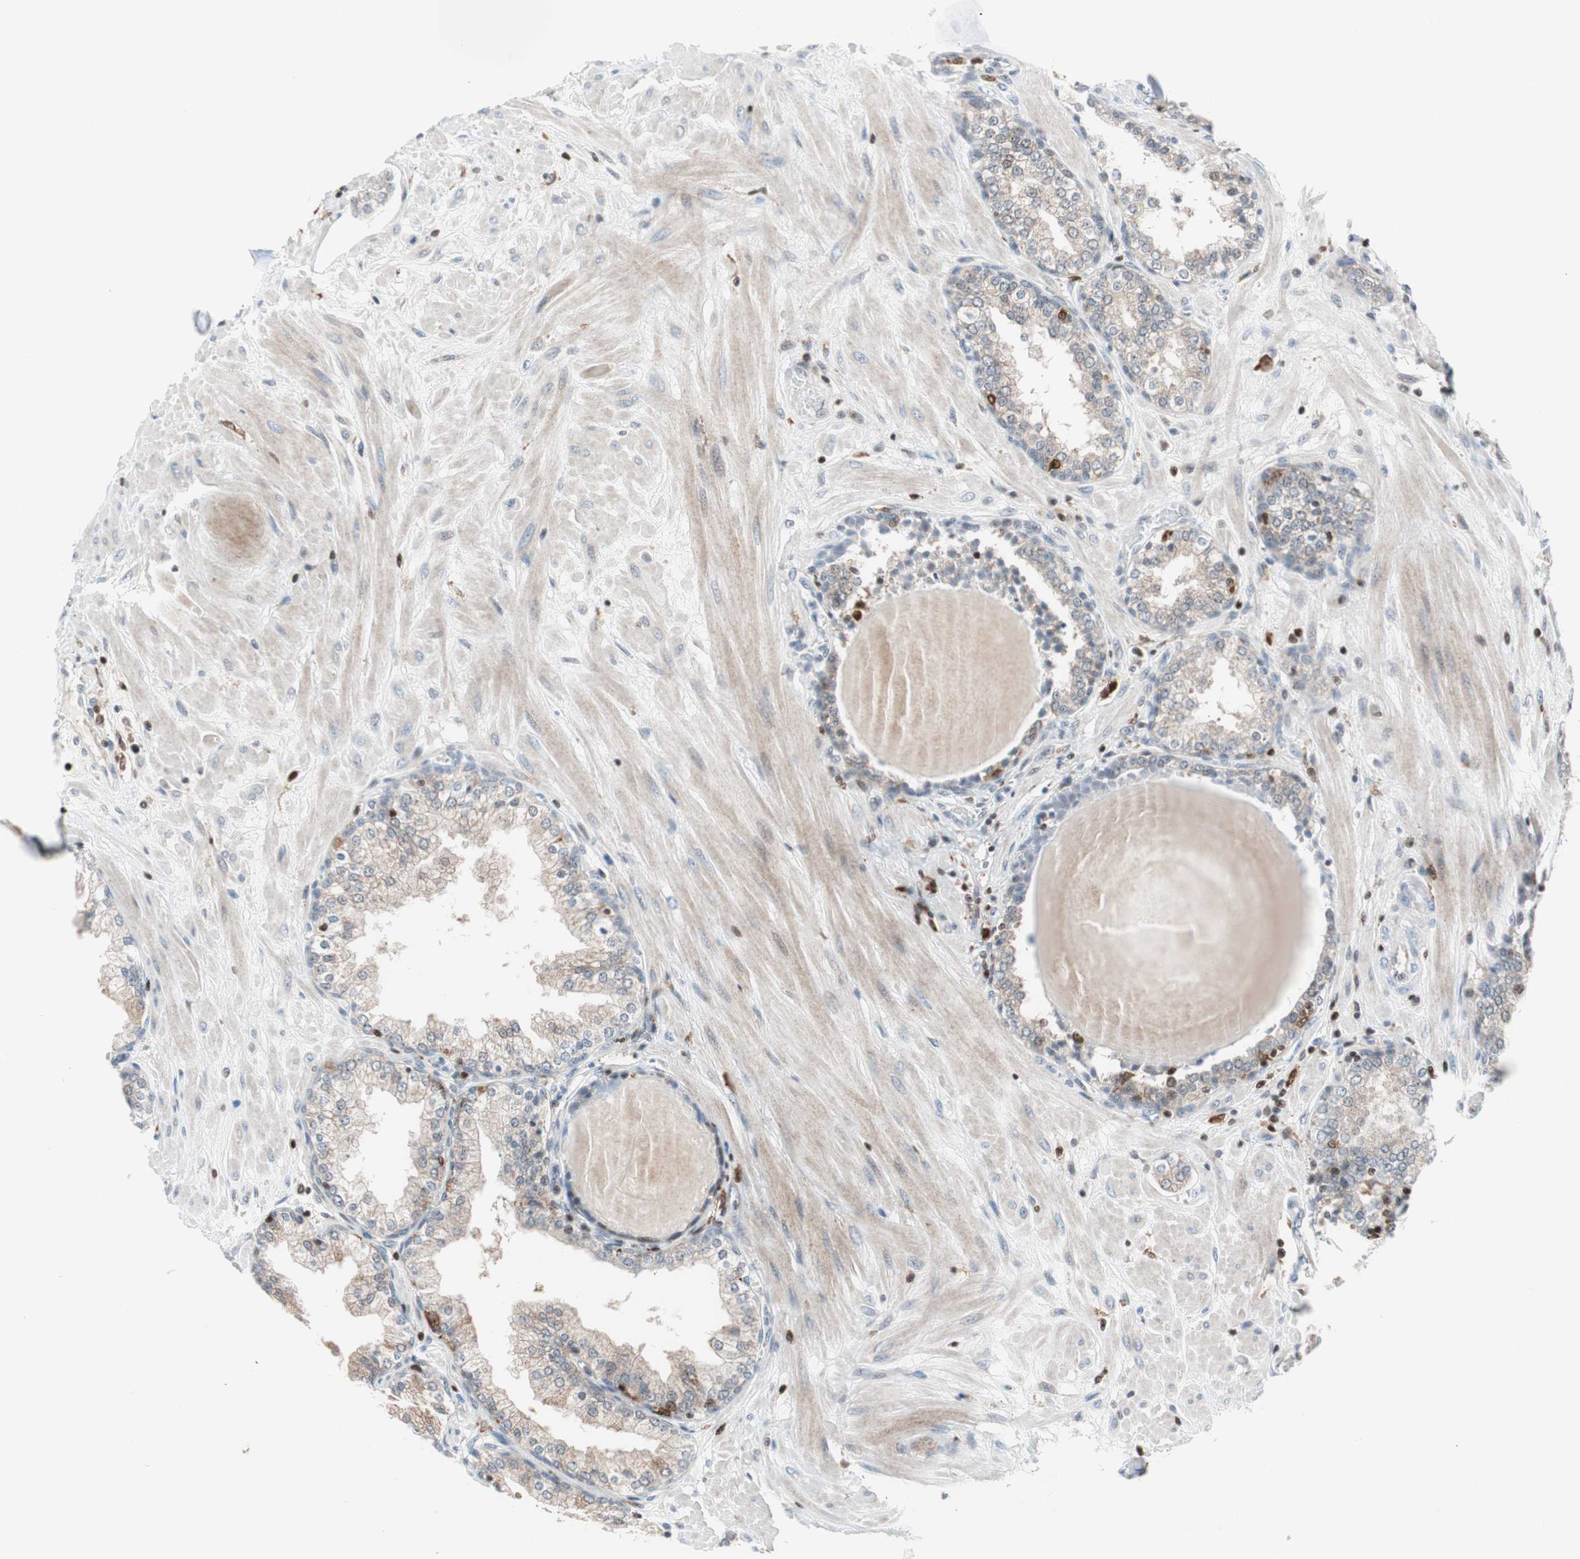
{"staining": {"intensity": "negative", "quantity": "none", "location": "none"}, "tissue": "prostate", "cell_type": "Glandular cells", "image_type": "normal", "snomed": [{"axis": "morphology", "description": "Normal tissue, NOS"}, {"axis": "topography", "description": "Prostate"}], "caption": "Glandular cells show no significant positivity in benign prostate. Brightfield microscopy of IHC stained with DAB (3,3'-diaminobenzidine) (brown) and hematoxylin (blue), captured at high magnification.", "gene": "RGS10", "patient": {"sex": "male", "age": 51}}